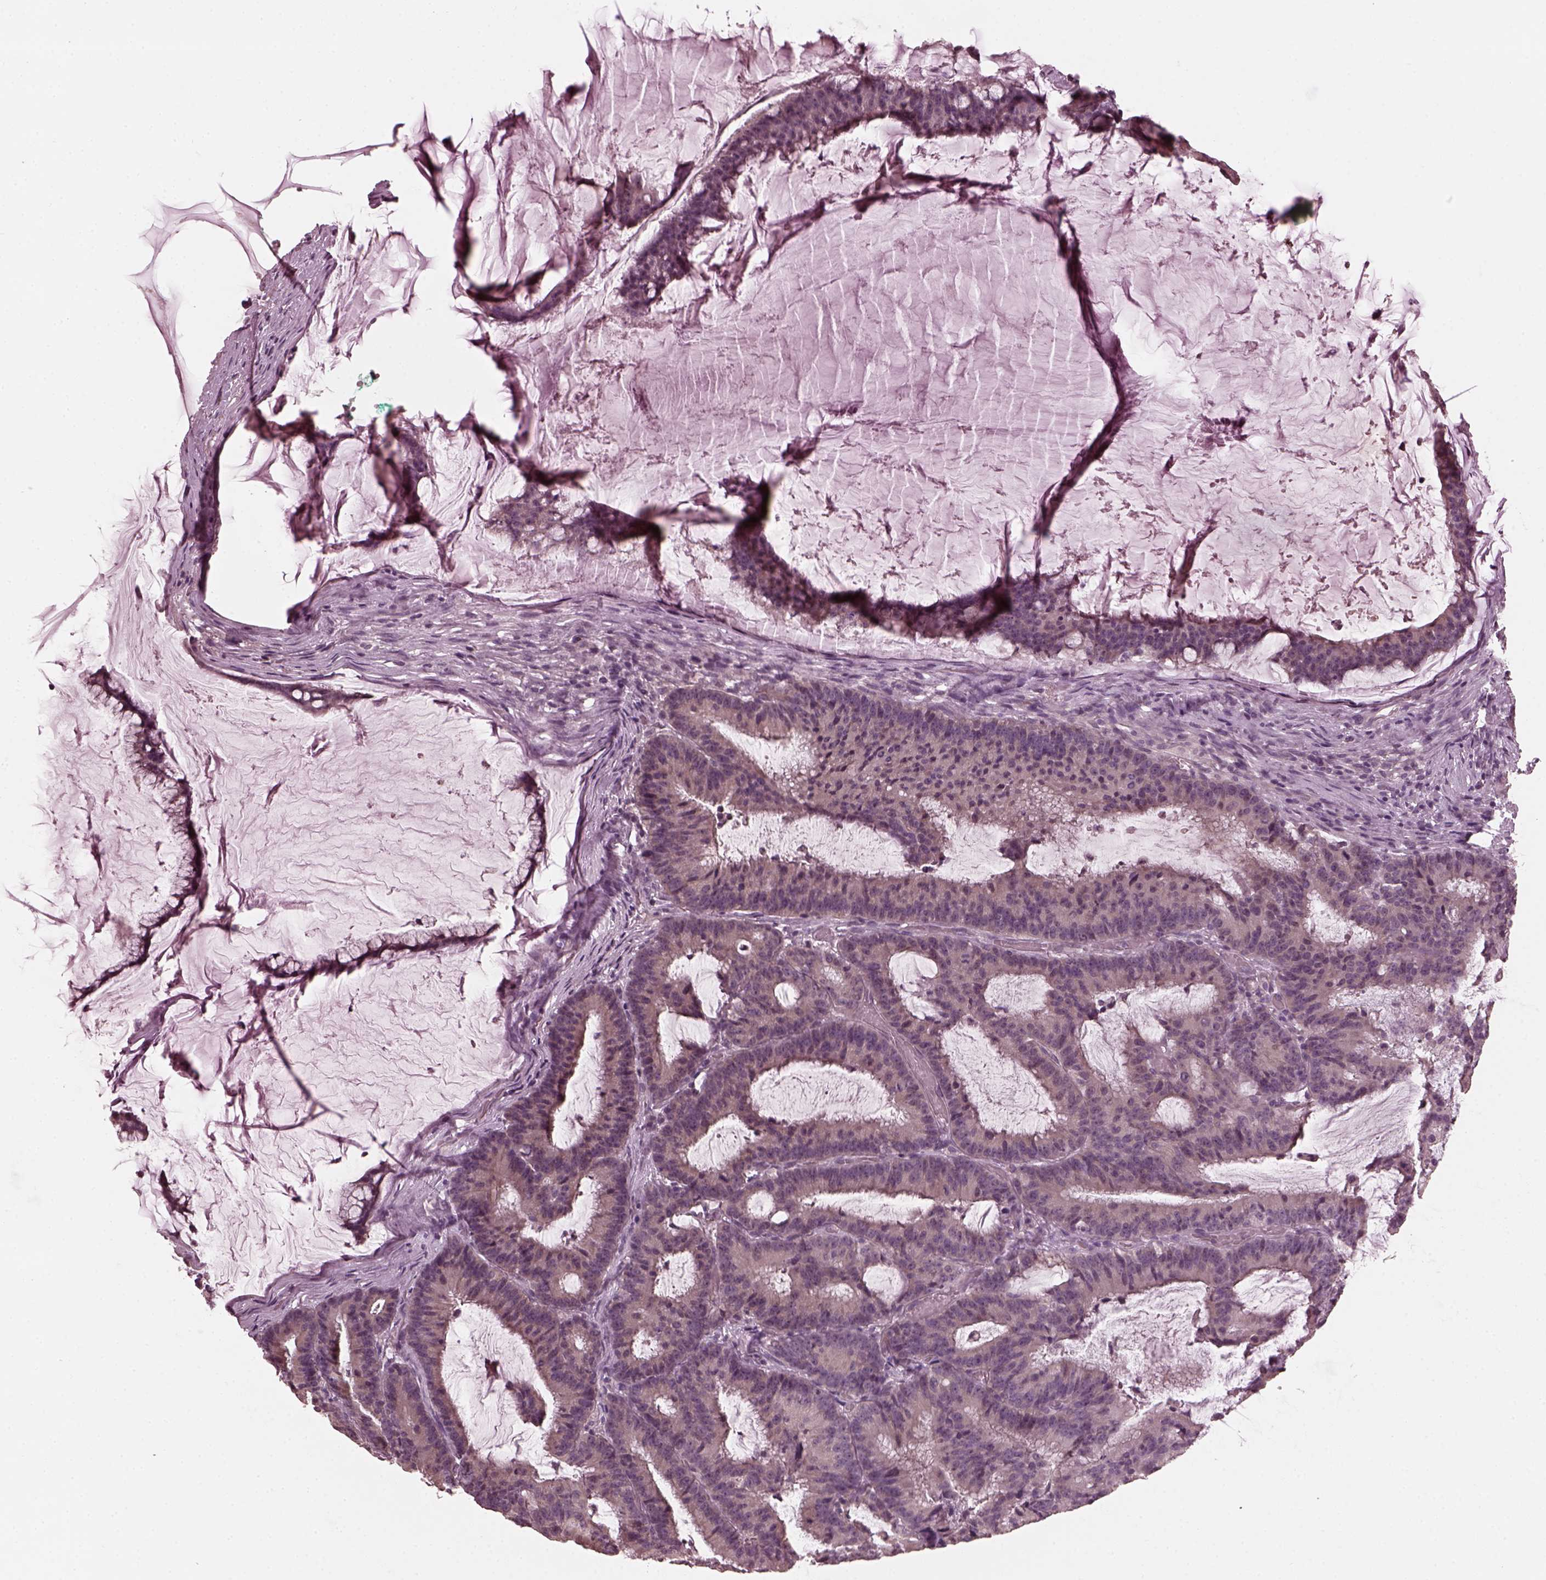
{"staining": {"intensity": "weak", "quantity": "25%-75%", "location": "cytoplasmic/membranous"}, "tissue": "colorectal cancer", "cell_type": "Tumor cells", "image_type": "cancer", "snomed": [{"axis": "morphology", "description": "Adenocarcinoma, NOS"}, {"axis": "topography", "description": "Colon"}], "caption": "IHC of adenocarcinoma (colorectal) exhibits low levels of weak cytoplasmic/membranous positivity in approximately 25%-75% of tumor cells.", "gene": "RGS7", "patient": {"sex": "female", "age": 78}}